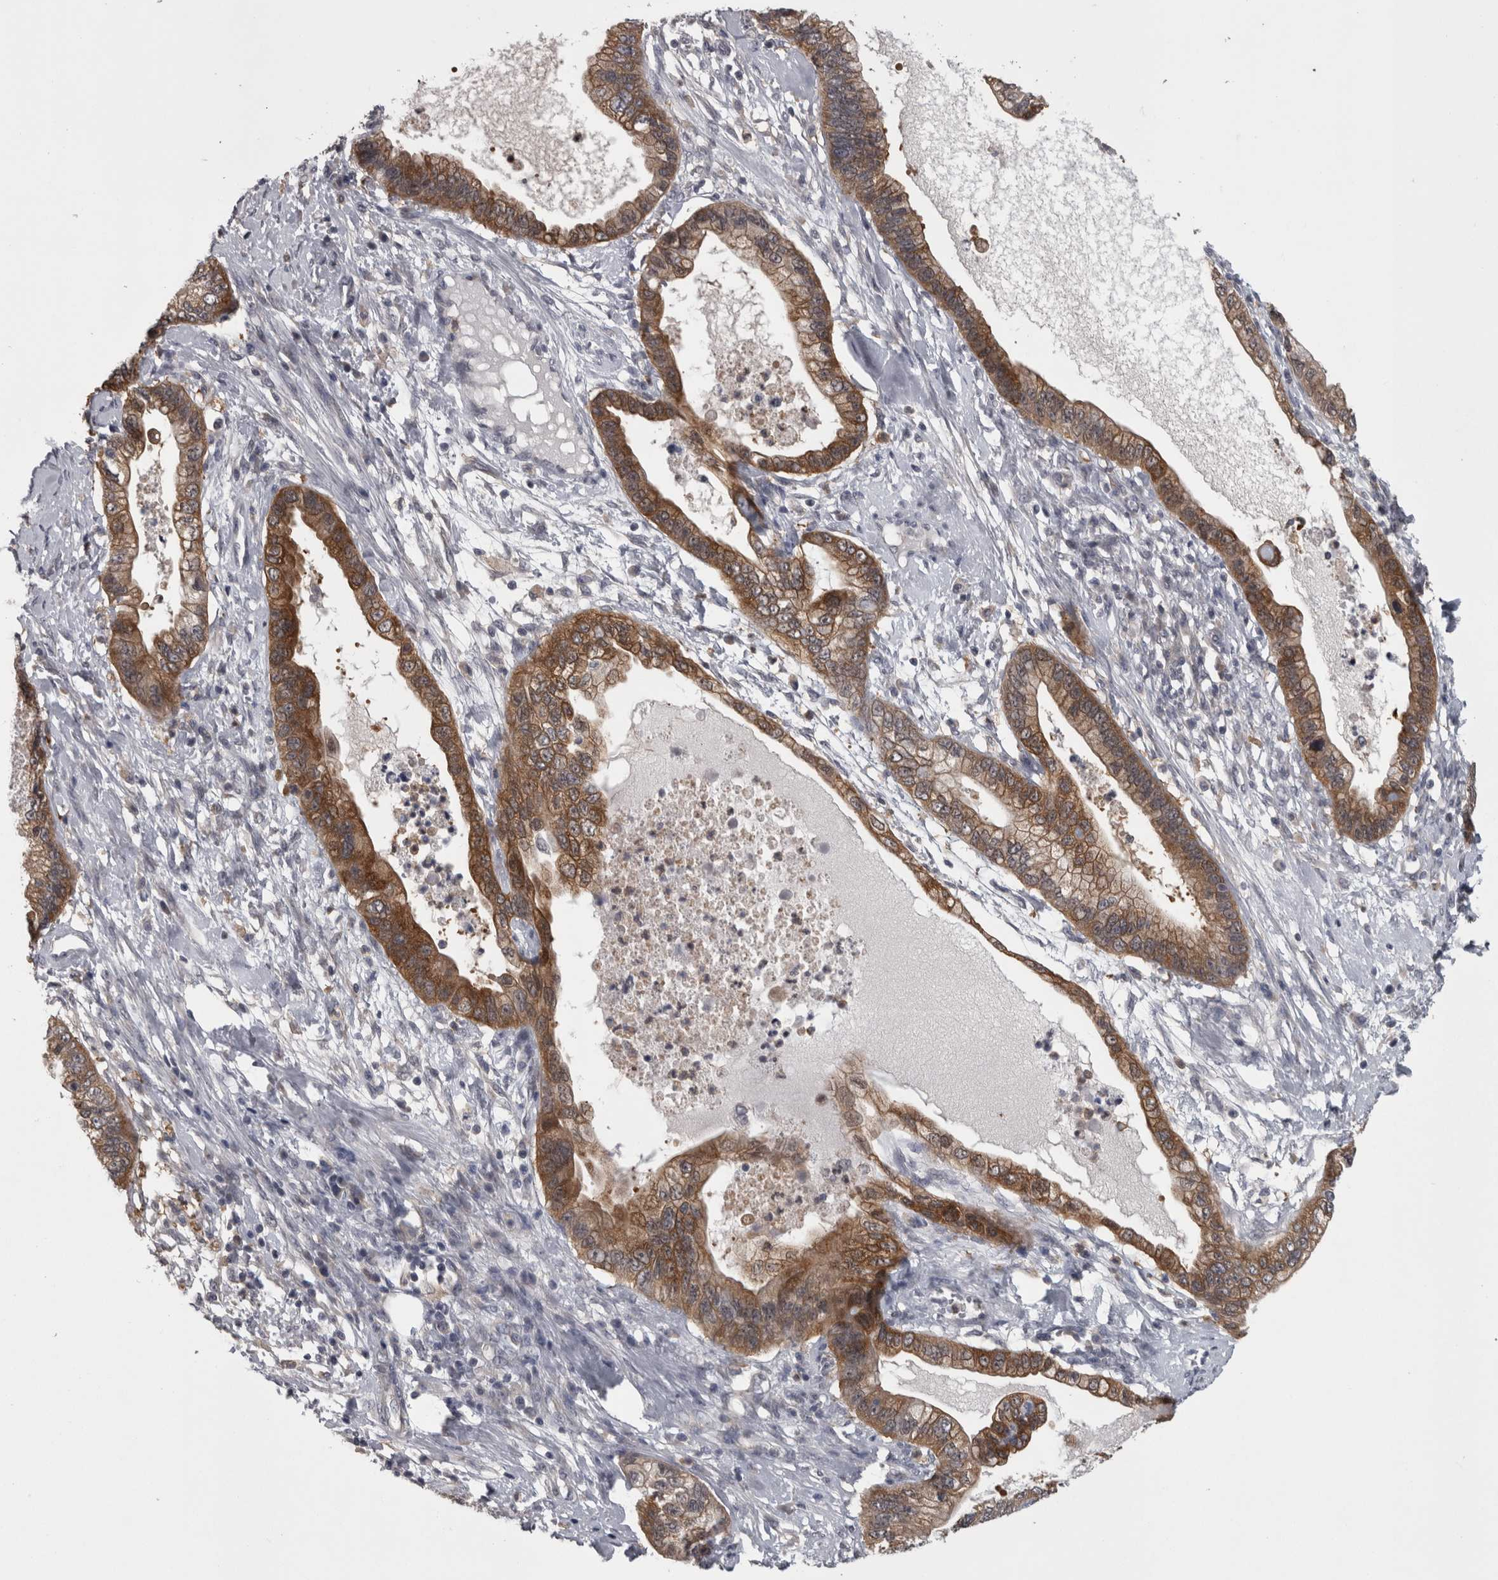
{"staining": {"intensity": "moderate", "quantity": ">75%", "location": "cytoplasmic/membranous"}, "tissue": "cervical cancer", "cell_type": "Tumor cells", "image_type": "cancer", "snomed": [{"axis": "morphology", "description": "Adenocarcinoma, NOS"}, {"axis": "topography", "description": "Cervix"}], "caption": "IHC of cervical cancer displays medium levels of moderate cytoplasmic/membranous positivity in approximately >75% of tumor cells. Nuclei are stained in blue.", "gene": "PRKCI", "patient": {"sex": "female", "age": 44}}